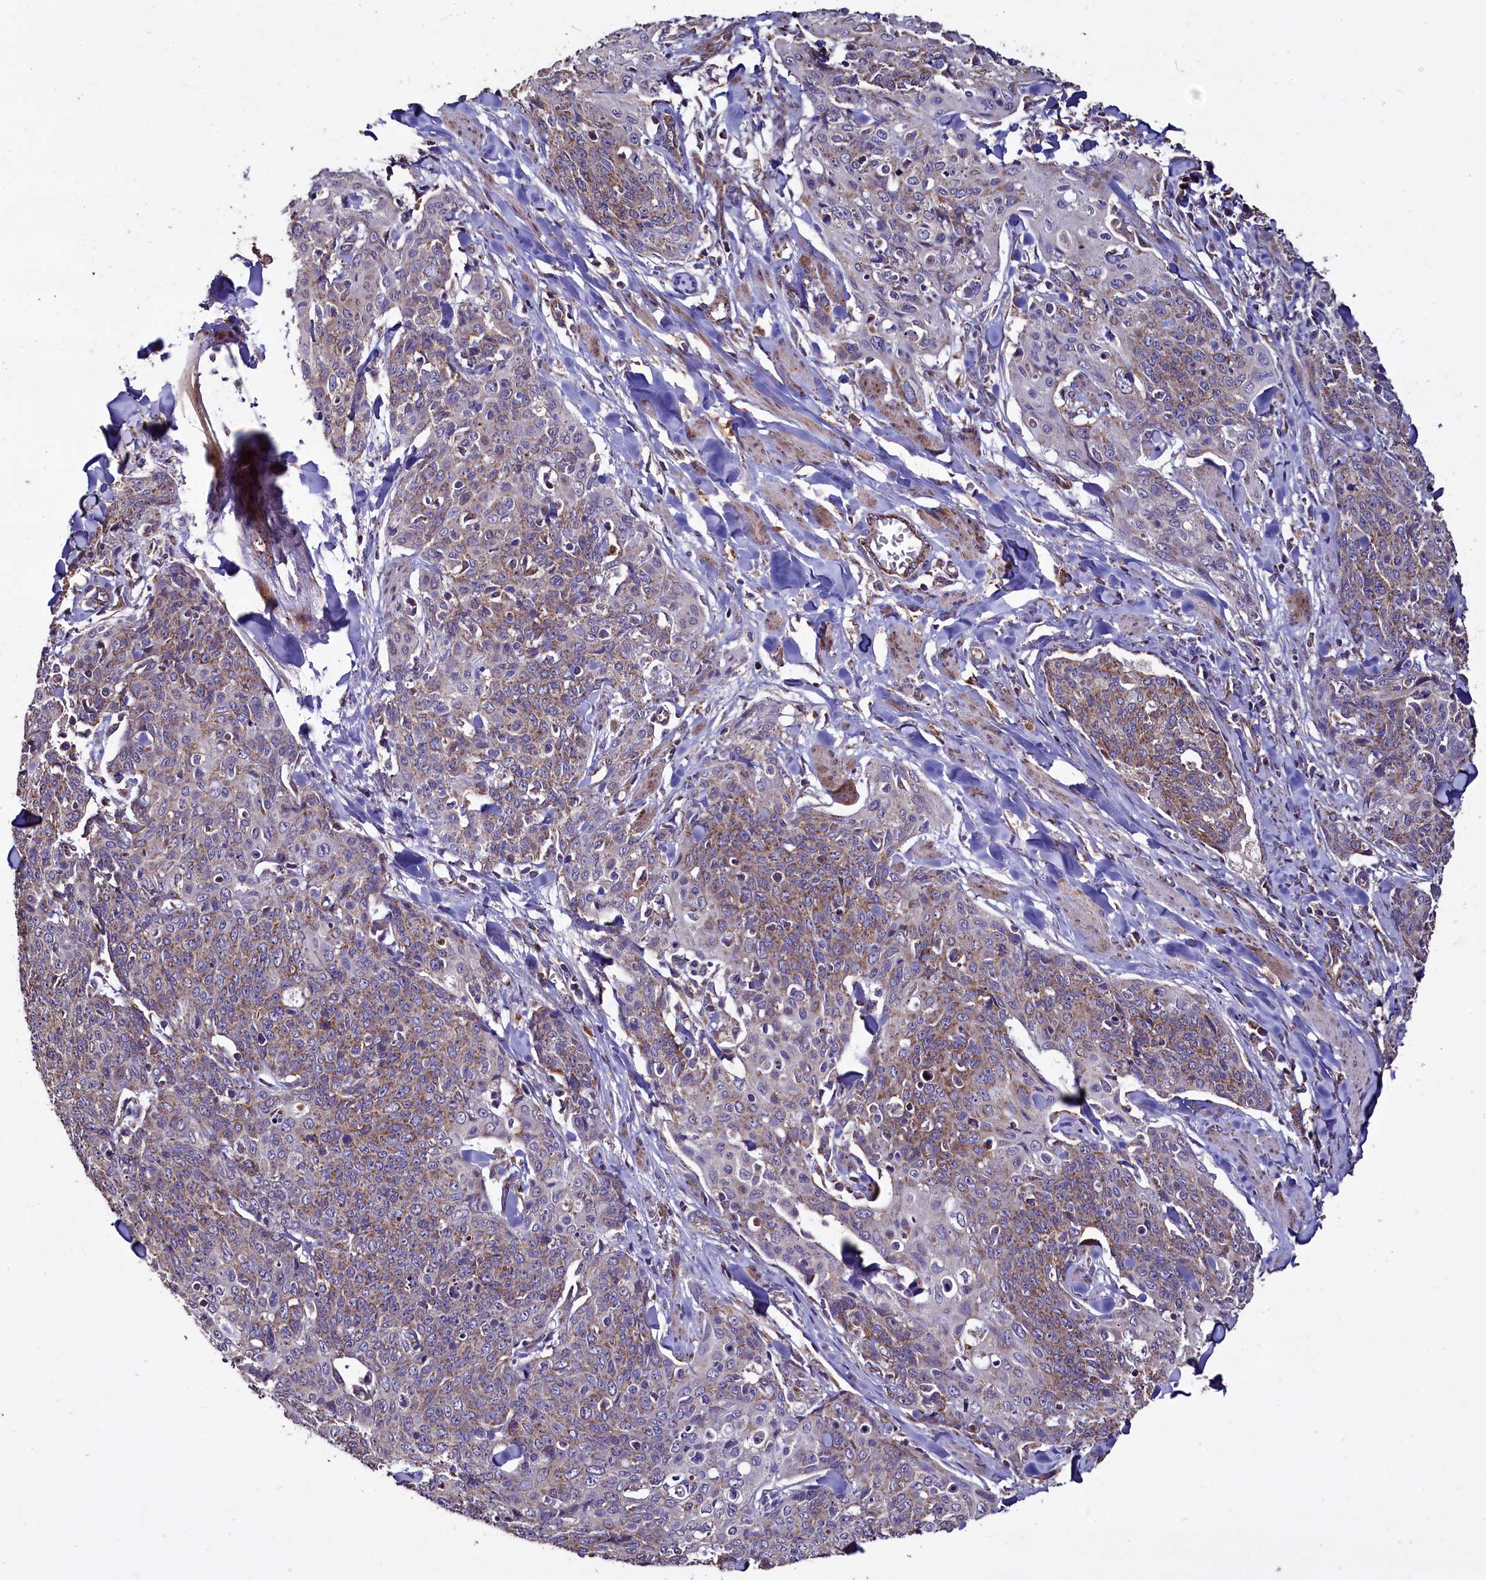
{"staining": {"intensity": "weak", "quantity": "<25%", "location": "cytoplasmic/membranous"}, "tissue": "skin cancer", "cell_type": "Tumor cells", "image_type": "cancer", "snomed": [{"axis": "morphology", "description": "Squamous cell carcinoma, NOS"}, {"axis": "topography", "description": "Skin"}, {"axis": "topography", "description": "Vulva"}], "caption": "Immunohistochemical staining of human skin squamous cell carcinoma displays no significant staining in tumor cells.", "gene": "COQ9", "patient": {"sex": "female", "age": 85}}